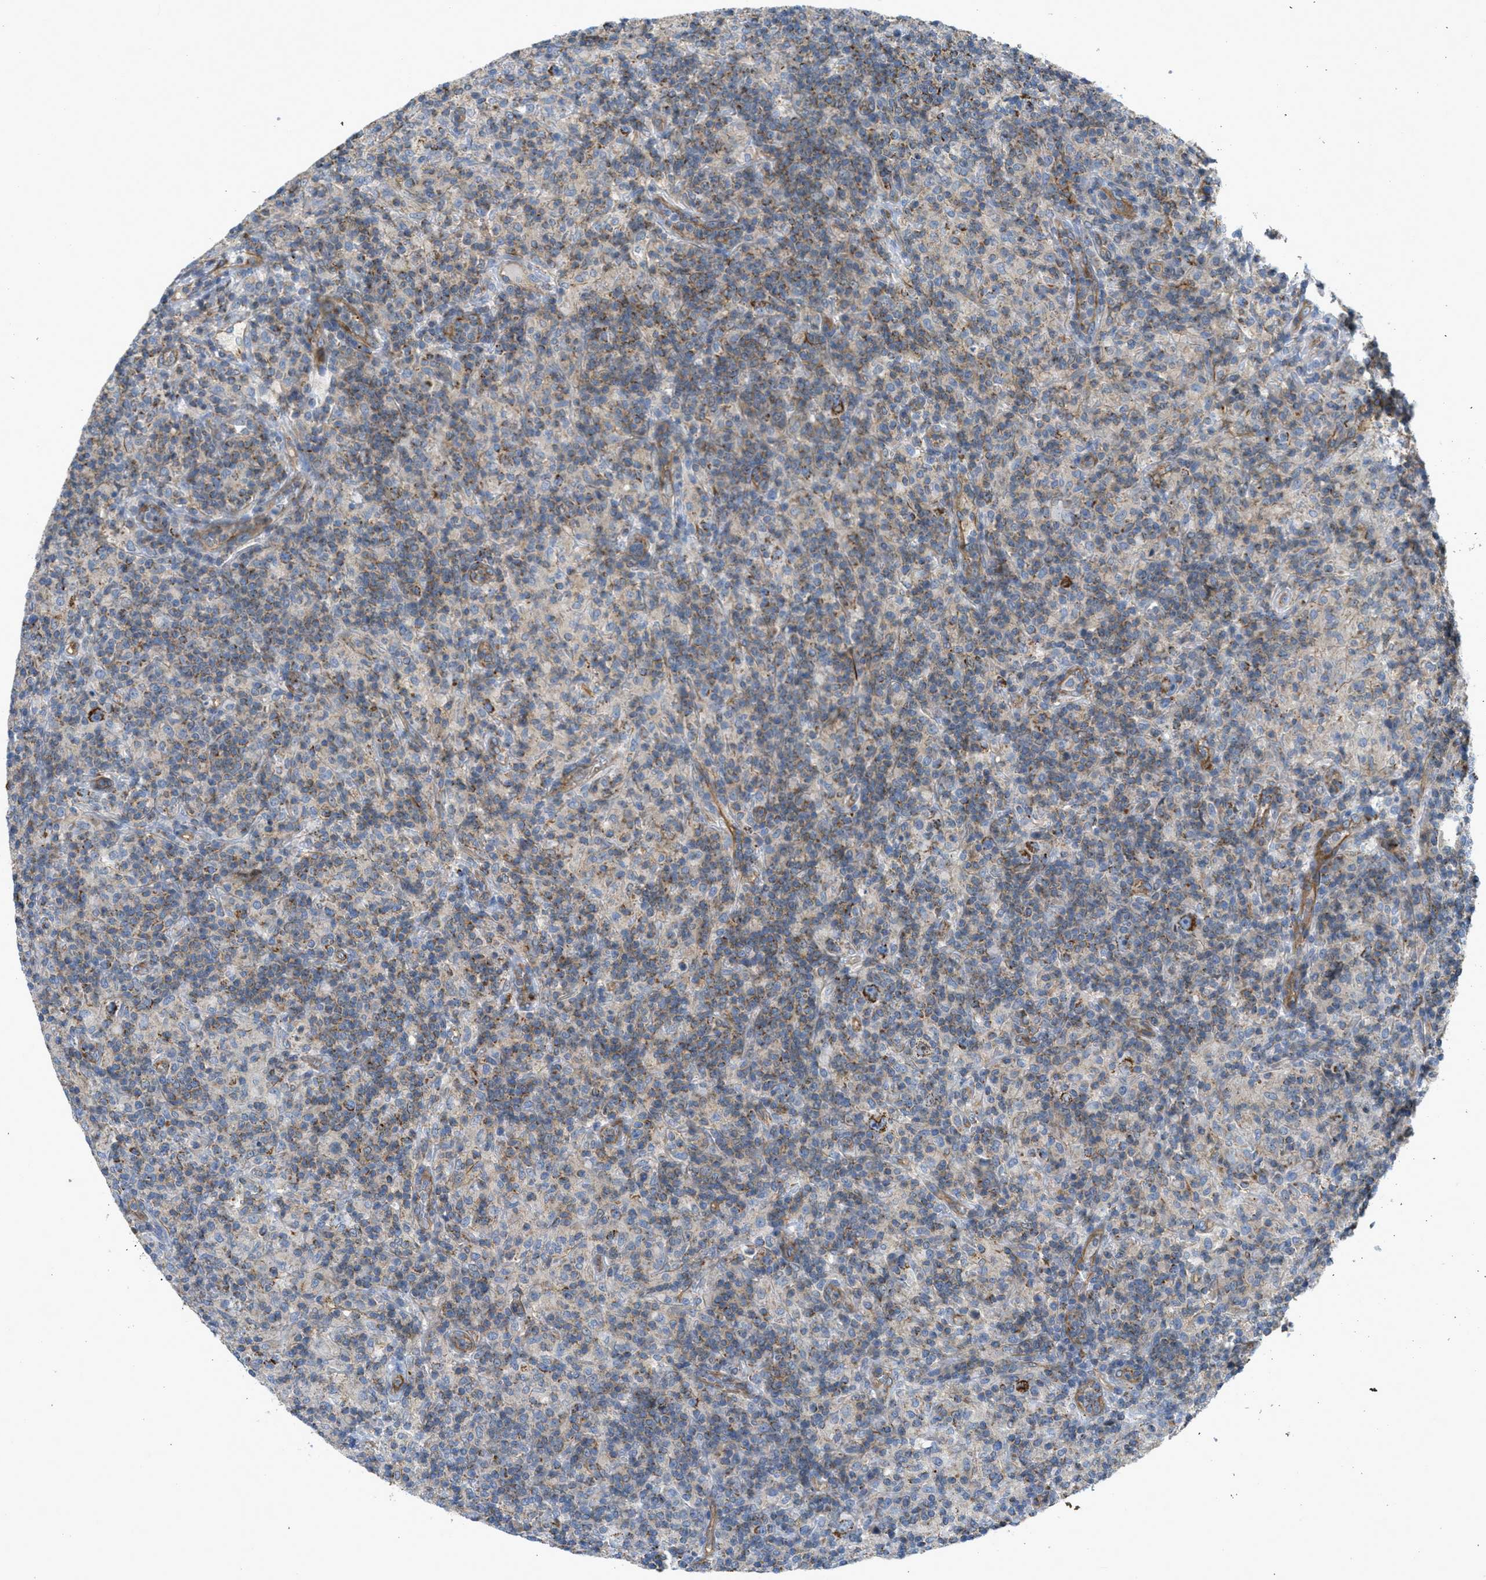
{"staining": {"intensity": "strong", "quantity": ">75%", "location": "cytoplasmic/membranous"}, "tissue": "lymphoma", "cell_type": "Tumor cells", "image_type": "cancer", "snomed": [{"axis": "morphology", "description": "Hodgkin's disease, NOS"}, {"axis": "topography", "description": "Lymph node"}], "caption": "This micrograph shows Hodgkin's disease stained with immunohistochemistry (IHC) to label a protein in brown. The cytoplasmic/membranous of tumor cells show strong positivity for the protein. Nuclei are counter-stained blue.", "gene": "BTN3A1", "patient": {"sex": "male", "age": 70}}